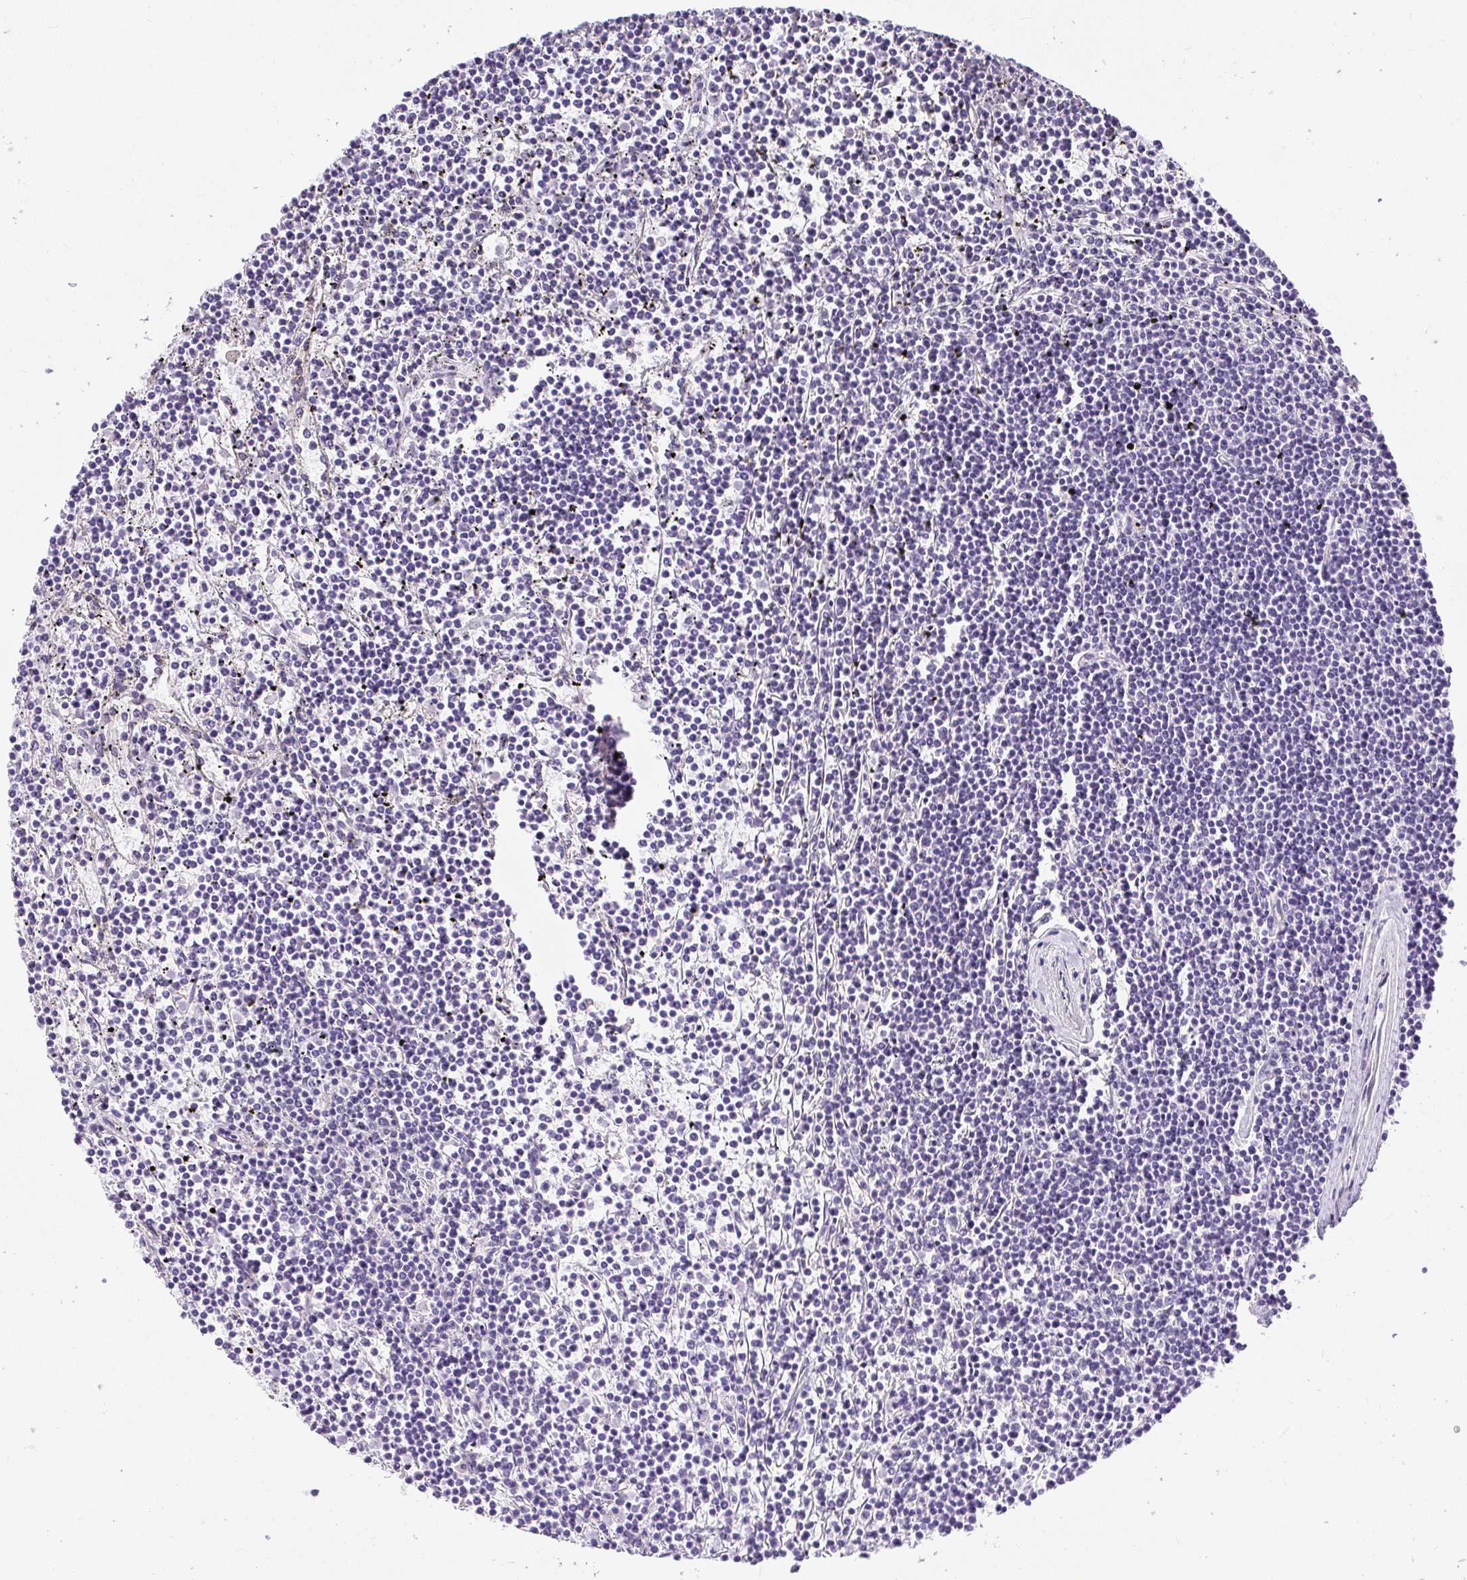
{"staining": {"intensity": "negative", "quantity": "none", "location": "none"}, "tissue": "lymphoma", "cell_type": "Tumor cells", "image_type": "cancer", "snomed": [{"axis": "morphology", "description": "Malignant lymphoma, non-Hodgkin's type, Low grade"}, {"axis": "topography", "description": "Spleen"}], "caption": "Immunohistochemistry micrograph of neoplastic tissue: human lymphoma stained with DAB (3,3'-diaminobenzidine) demonstrates no significant protein positivity in tumor cells. The staining was performed using DAB to visualize the protein expression in brown, while the nuclei were stained in blue with hematoxylin (Magnification: 20x).", "gene": "PLPPR3", "patient": {"sex": "female", "age": 19}}